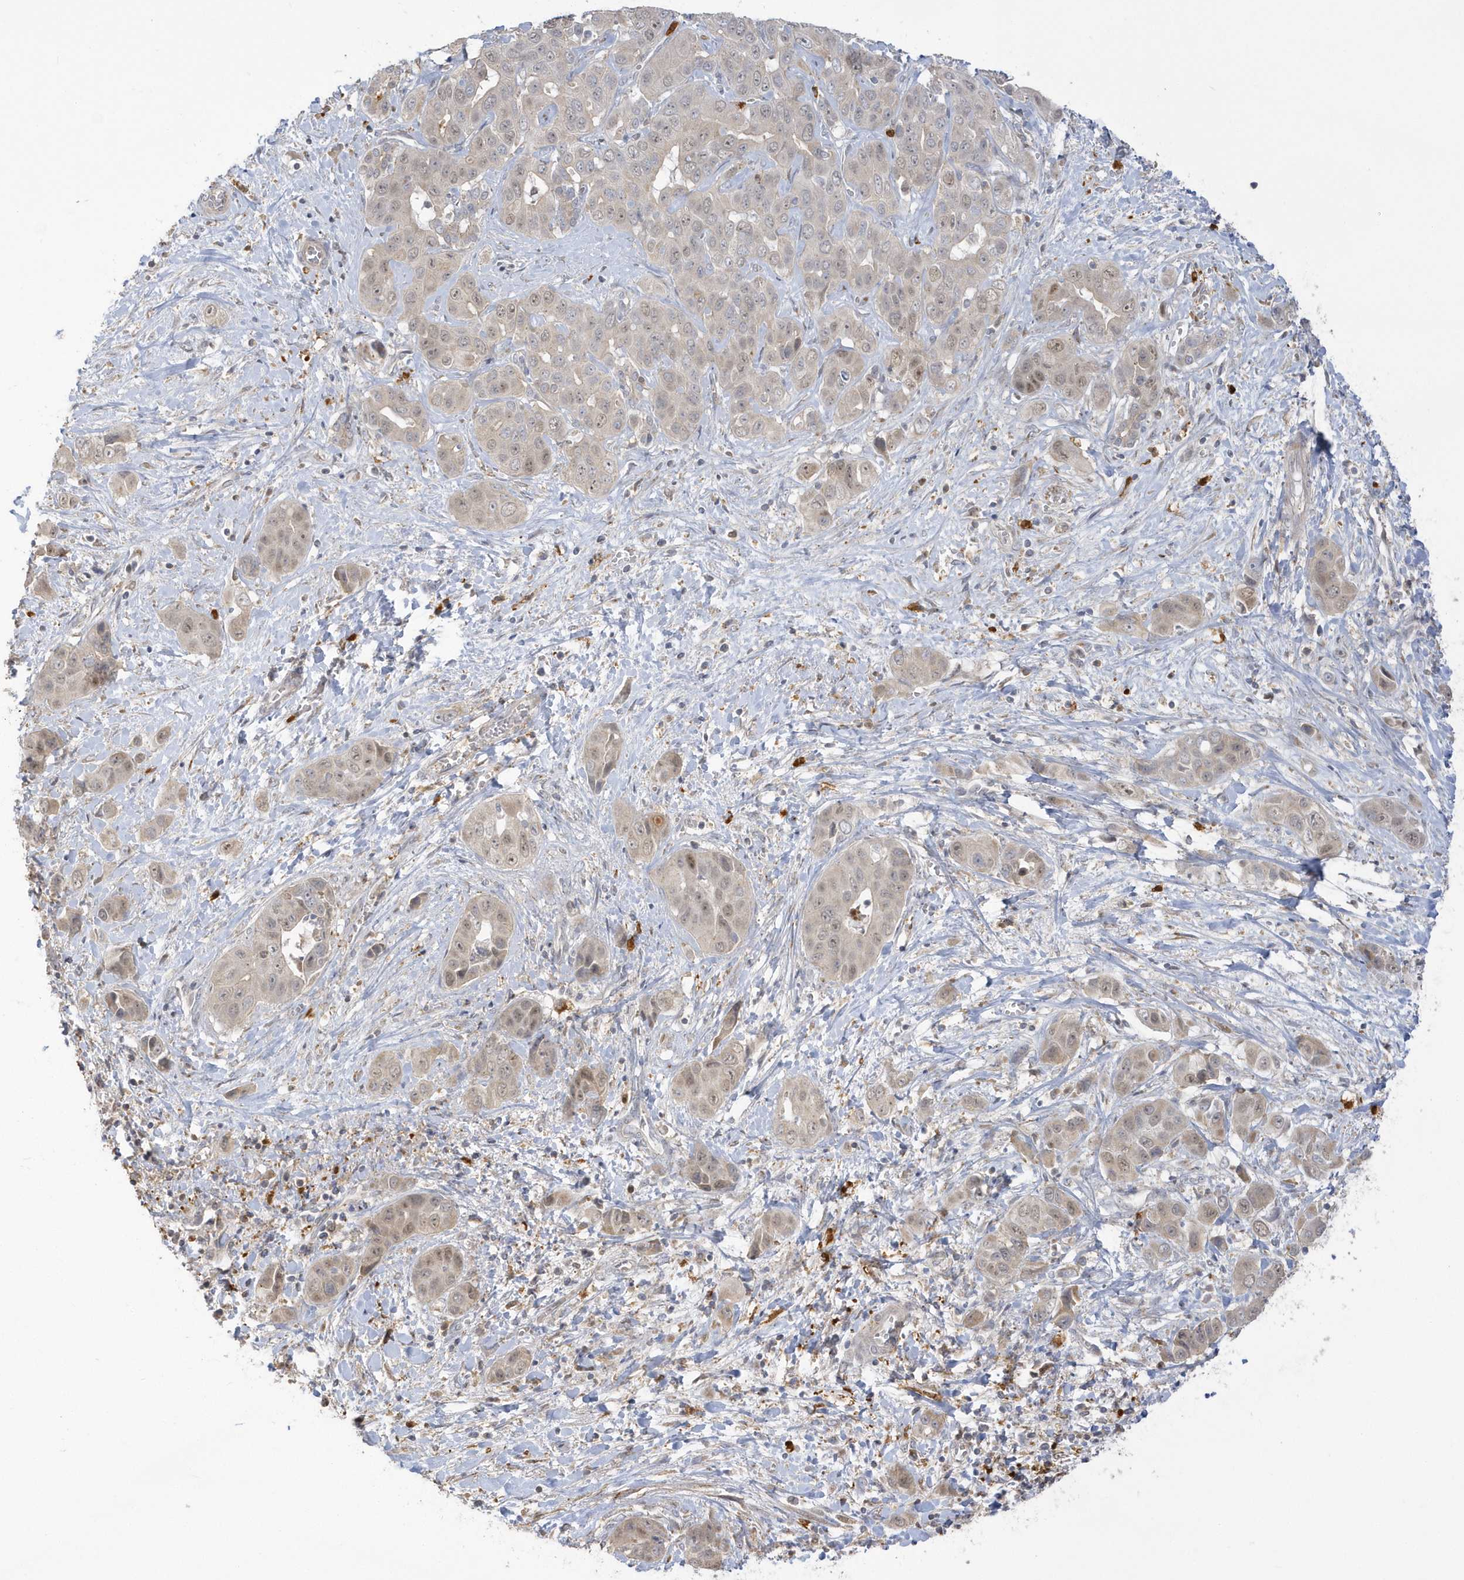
{"staining": {"intensity": "weak", "quantity": "<25%", "location": "cytoplasmic/membranous,nuclear"}, "tissue": "liver cancer", "cell_type": "Tumor cells", "image_type": "cancer", "snomed": [{"axis": "morphology", "description": "Cholangiocarcinoma"}, {"axis": "topography", "description": "Liver"}], "caption": "Human cholangiocarcinoma (liver) stained for a protein using immunohistochemistry (IHC) exhibits no positivity in tumor cells.", "gene": "NAF1", "patient": {"sex": "female", "age": 52}}